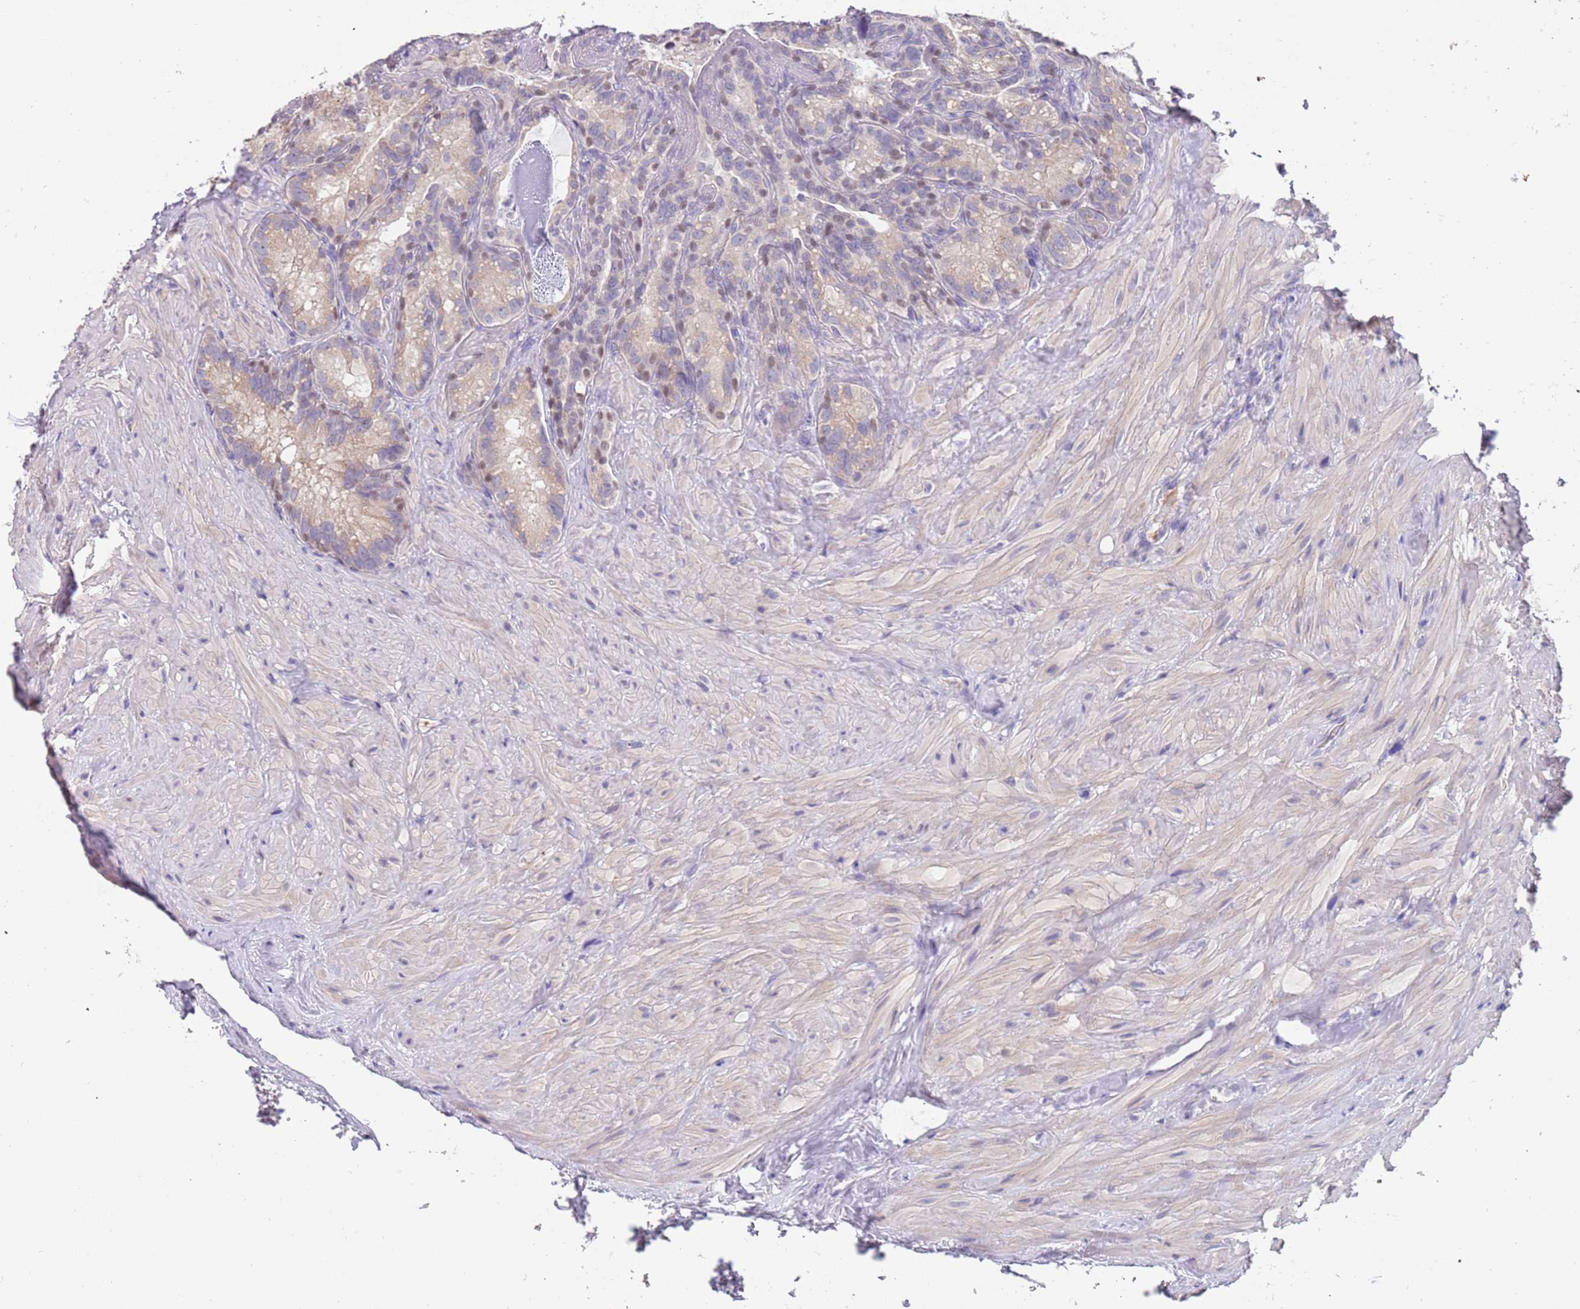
{"staining": {"intensity": "weak", "quantity": "25%-75%", "location": "nuclear"}, "tissue": "seminal vesicle", "cell_type": "Glandular cells", "image_type": "normal", "snomed": [{"axis": "morphology", "description": "Normal tissue, NOS"}, {"axis": "topography", "description": "Seminal veicle"}], "caption": "A histopathology image of seminal vesicle stained for a protein shows weak nuclear brown staining in glandular cells.", "gene": "ZNF746", "patient": {"sex": "male", "age": 62}}